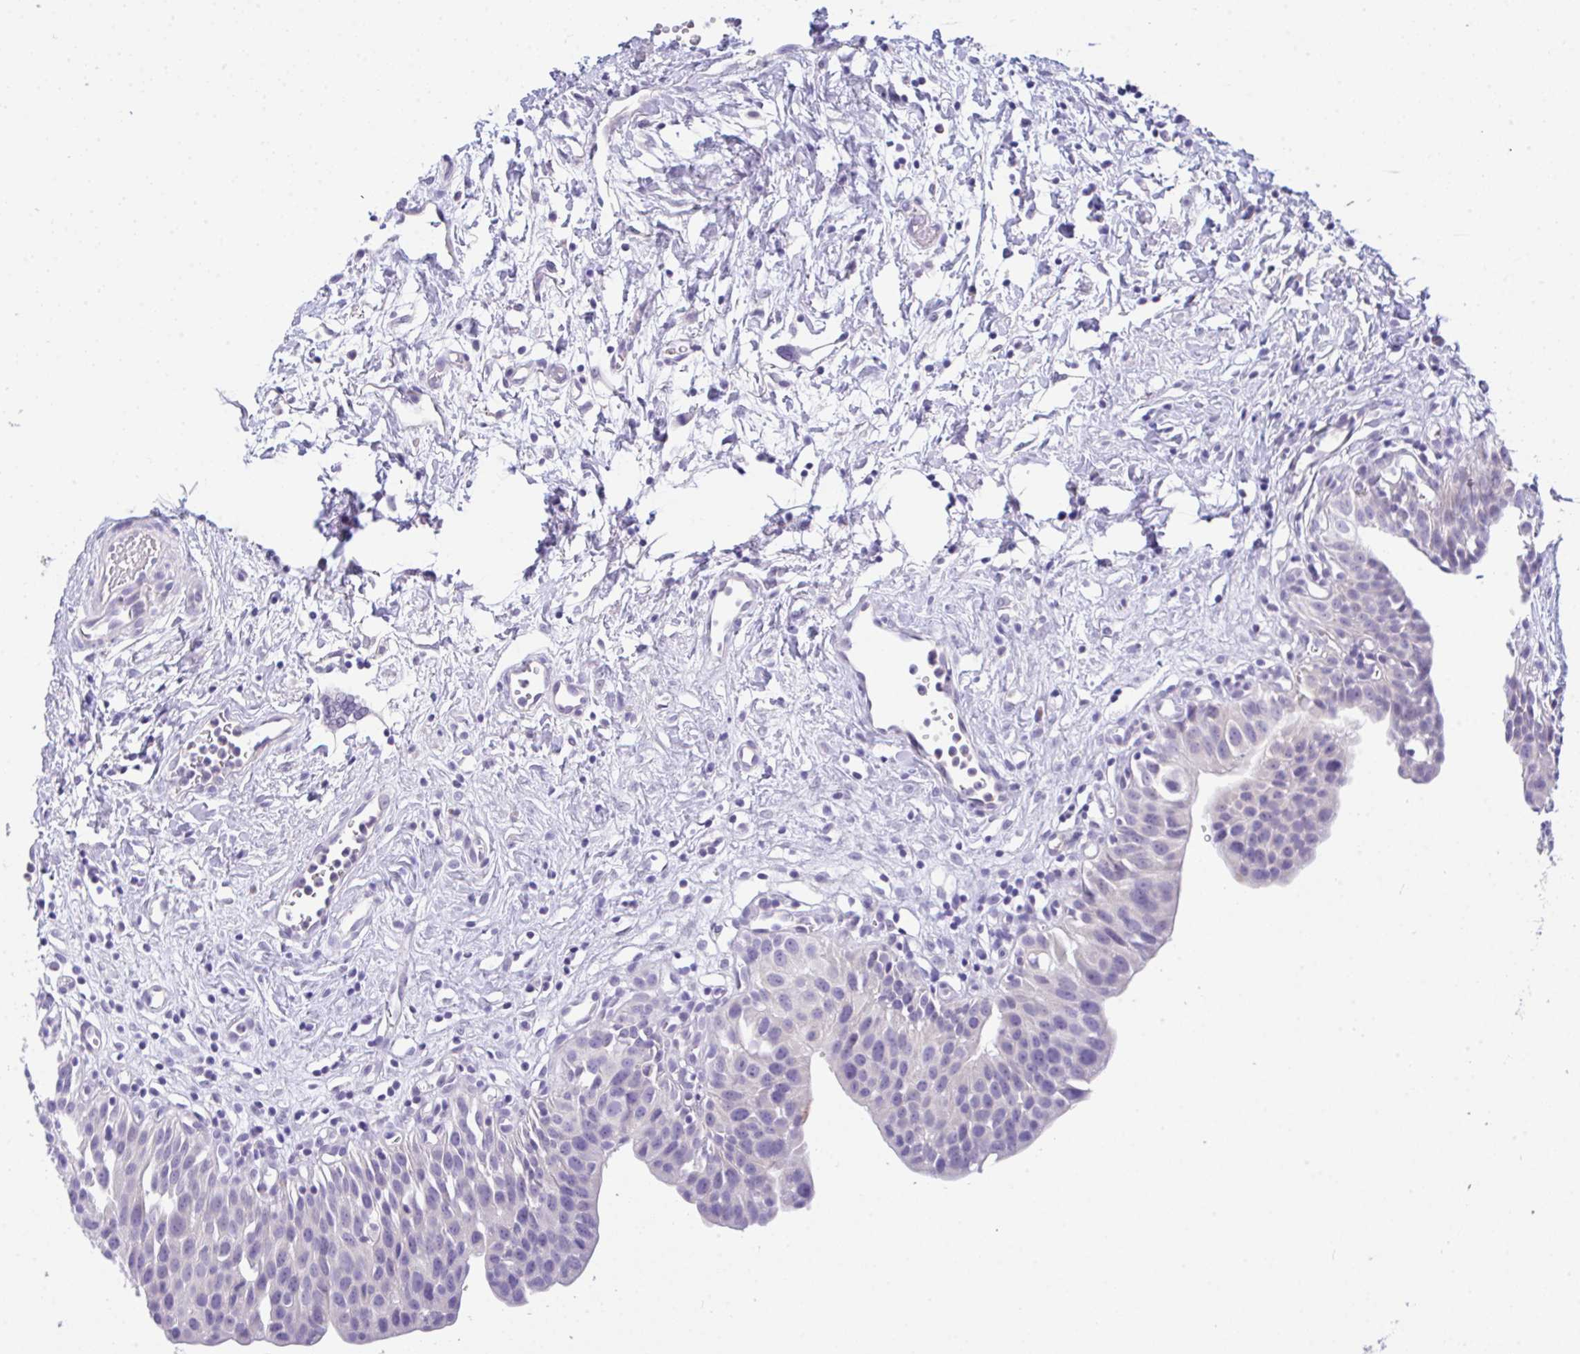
{"staining": {"intensity": "negative", "quantity": "none", "location": "none"}, "tissue": "urinary bladder", "cell_type": "Urothelial cells", "image_type": "normal", "snomed": [{"axis": "morphology", "description": "Normal tissue, NOS"}, {"axis": "topography", "description": "Urinary bladder"}], "caption": "Protein analysis of unremarkable urinary bladder demonstrates no significant expression in urothelial cells.", "gene": "SERPINE3", "patient": {"sex": "male", "age": 51}}